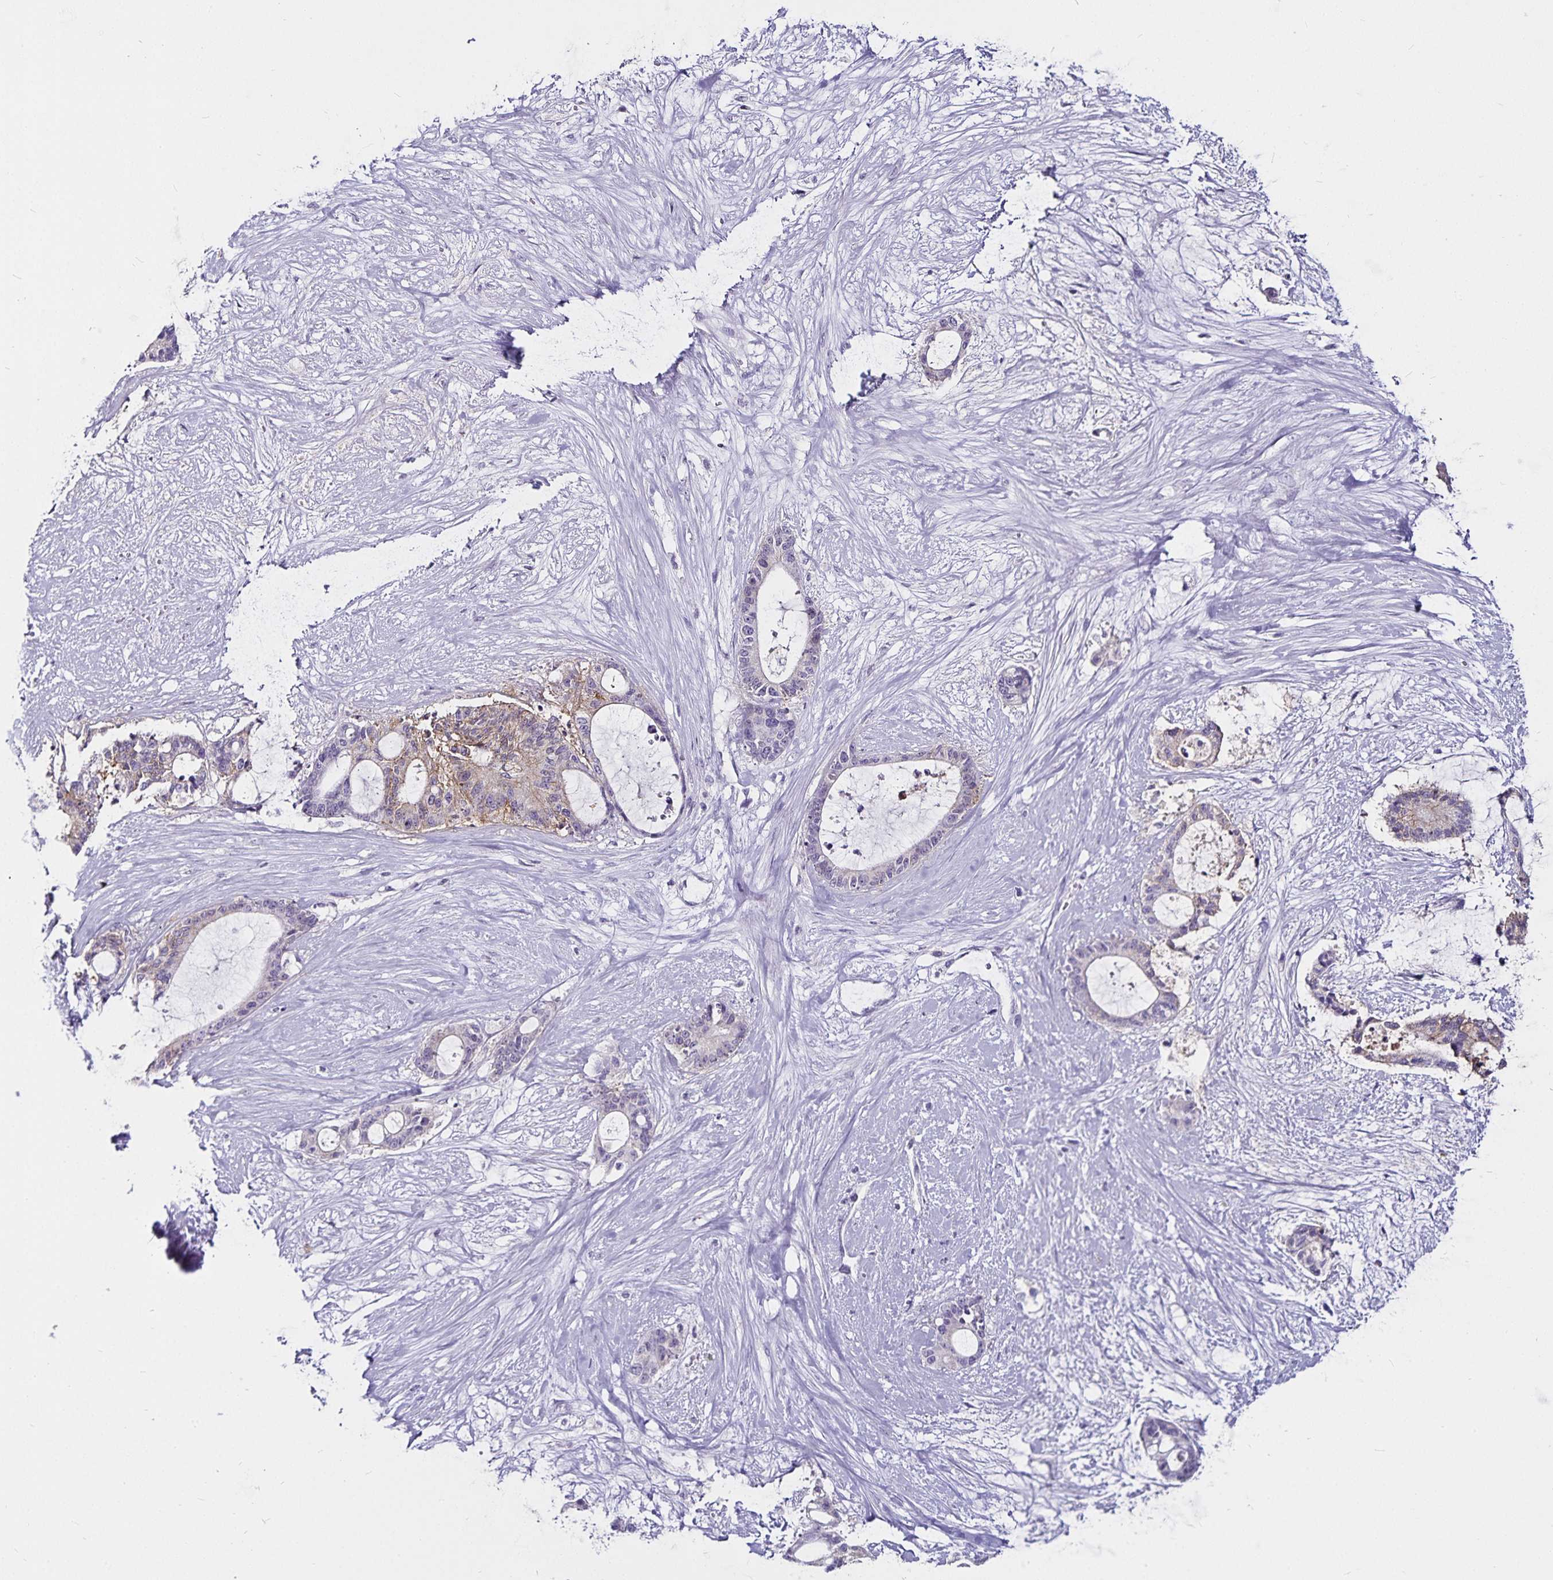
{"staining": {"intensity": "weak", "quantity": "<25%", "location": "cytoplasmic/membranous"}, "tissue": "liver cancer", "cell_type": "Tumor cells", "image_type": "cancer", "snomed": [{"axis": "morphology", "description": "Normal tissue, NOS"}, {"axis": "morphology", "description": "Cholangiocarcinoma"}, {"axis": "topography", "description": "Liver"}, {"axis": "topography", "description": "Peripheral nerve tissue"}], "caption": "Tumor cells show no significant protein expression in liver cholangiocarcinoma.", "gene": "CA12", "patient": {"sex": "female", "age": 73}}